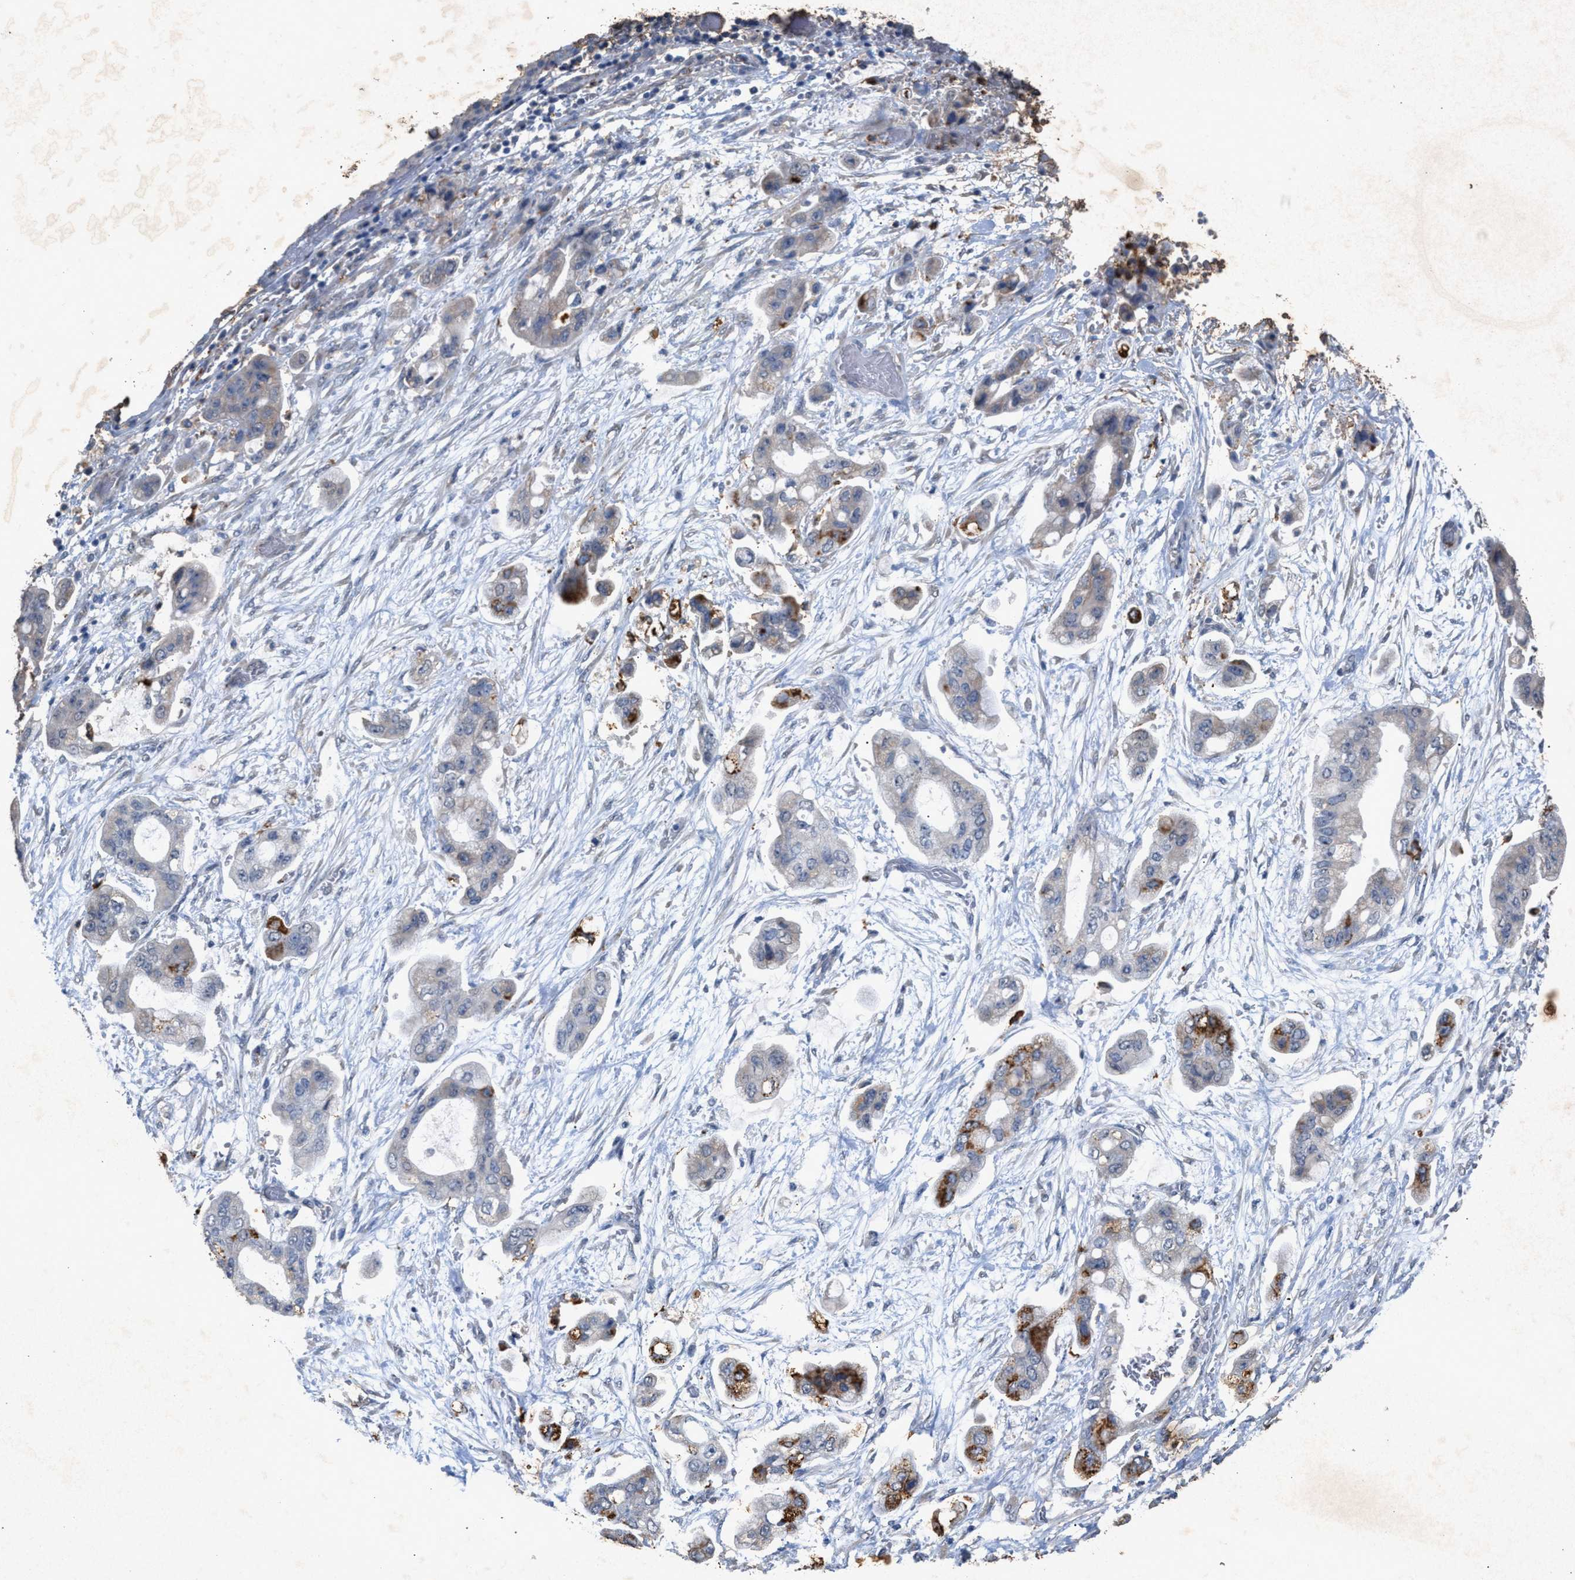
{"staining": {"intensity": "moderate", "quantity": "25%-75%", "location": "cytoplasmic/membranous"}, "tissue": "stomach cancer", "cell_type": "Tumor cells", "image_type": "cancer", "snomed": [{"axis": "morphology", "description": "Adenocarcinoma, NOS"}, {"axis": "topography", "description": "Stomach"}], "caption": "Brown immunohistochemical staining in adenocarcinoma (stomach) exhibits moderate cytoplasmic/membranous expression in approximately 25%-75% of tumor cells. (DAB (3,3'-diaminobenzidine) IHC with brightfield microscopy, high magnification).", "gene": "LTB4R2", "patient": {"sex": "male", "age": 62}}